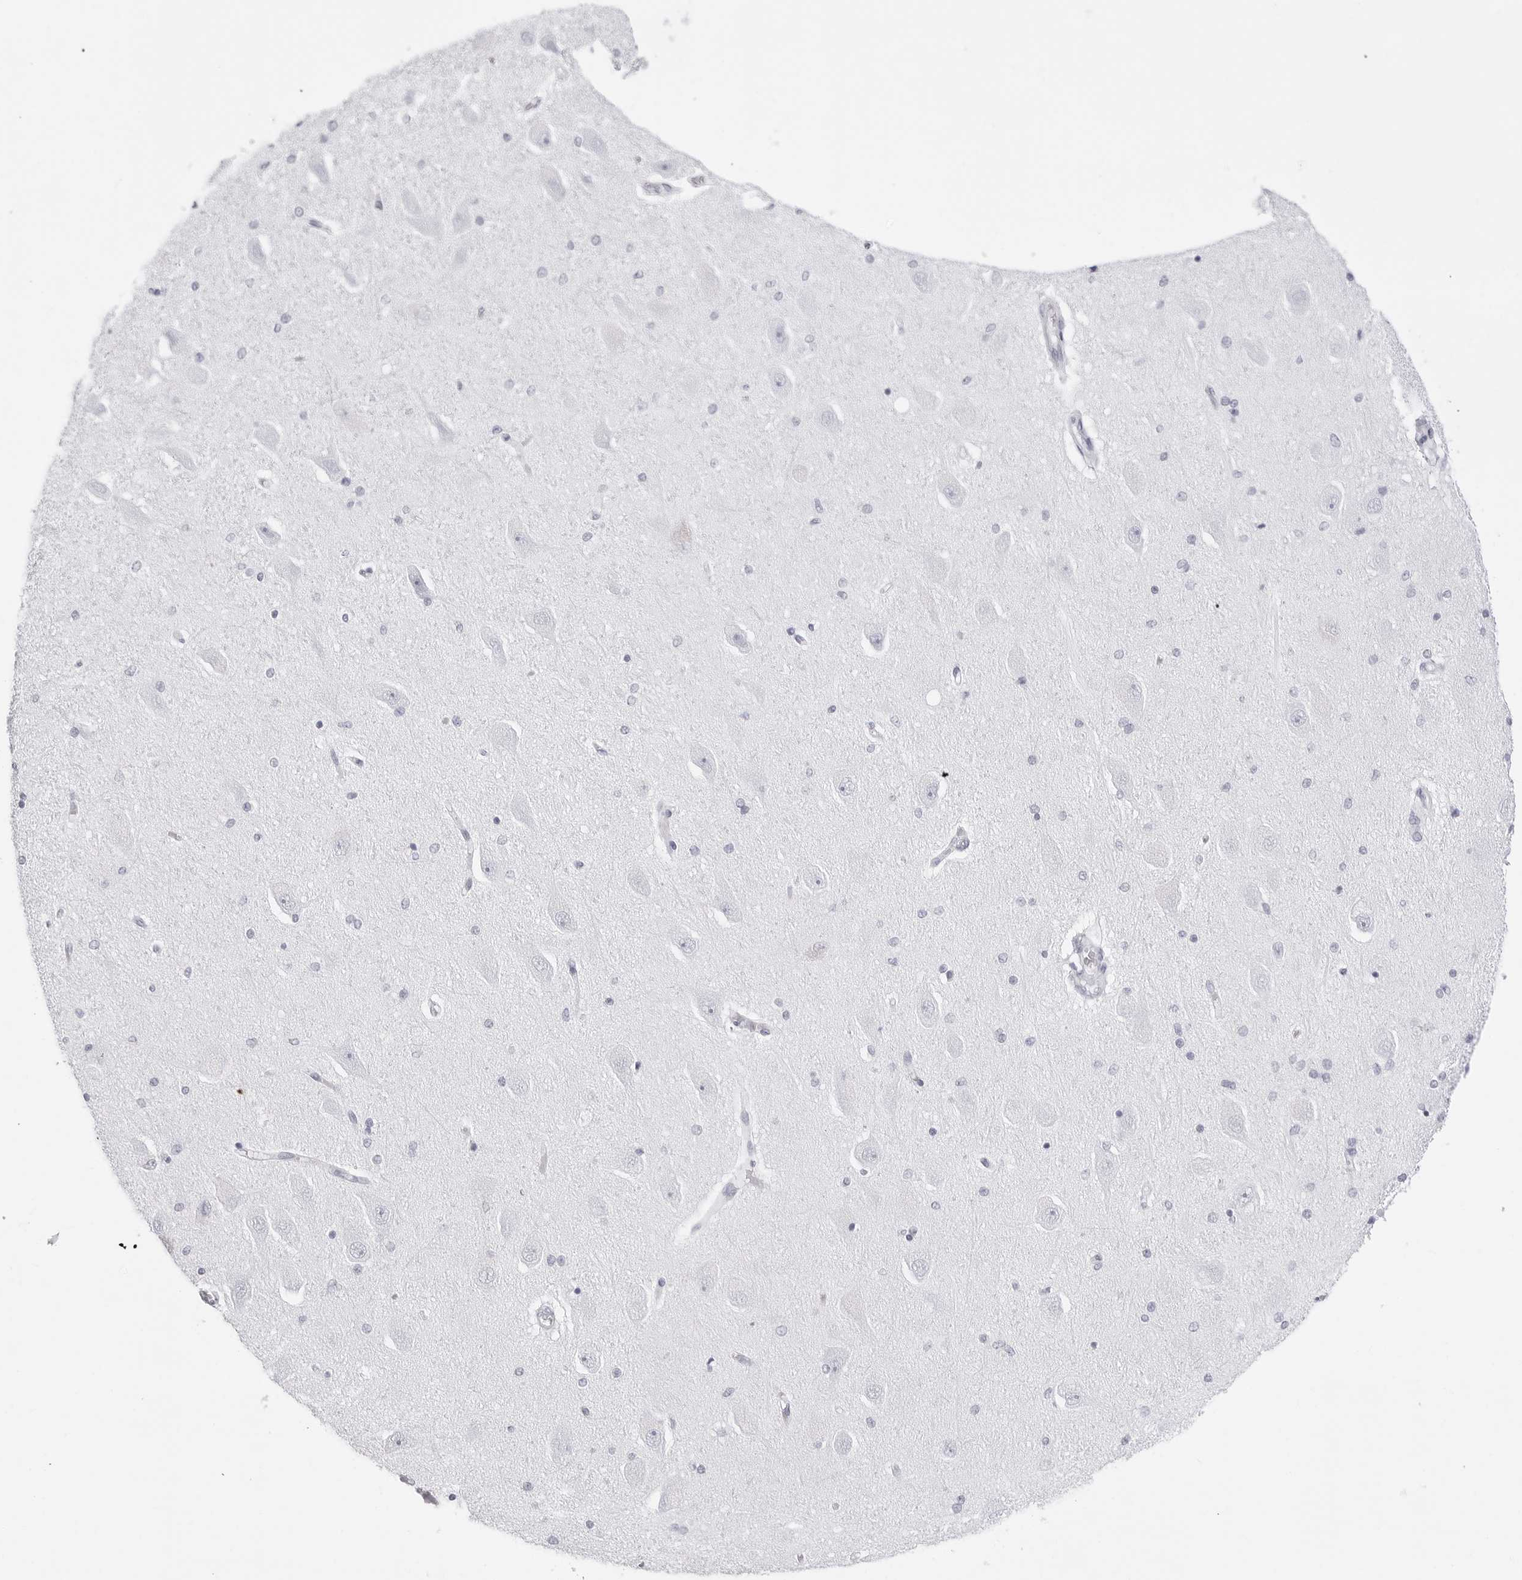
{"staining": {"intensity": "negative", "quantity": "none", "location": "none"}, "tissue": "hippocampus", "cell_type": "Glial cells", "image_type": "normal", "snomed": [{"axis": "morphology", "description": "Normal tissue, NOS"}, {"axis": "topography", "description": "Hippocampus"}], "caption": "Immunohistochemical staining of normal human hippocampus reveals no significant staining in glial cells.", "gene": "NASP", "patient": {"sex": "female", "age": 54}}